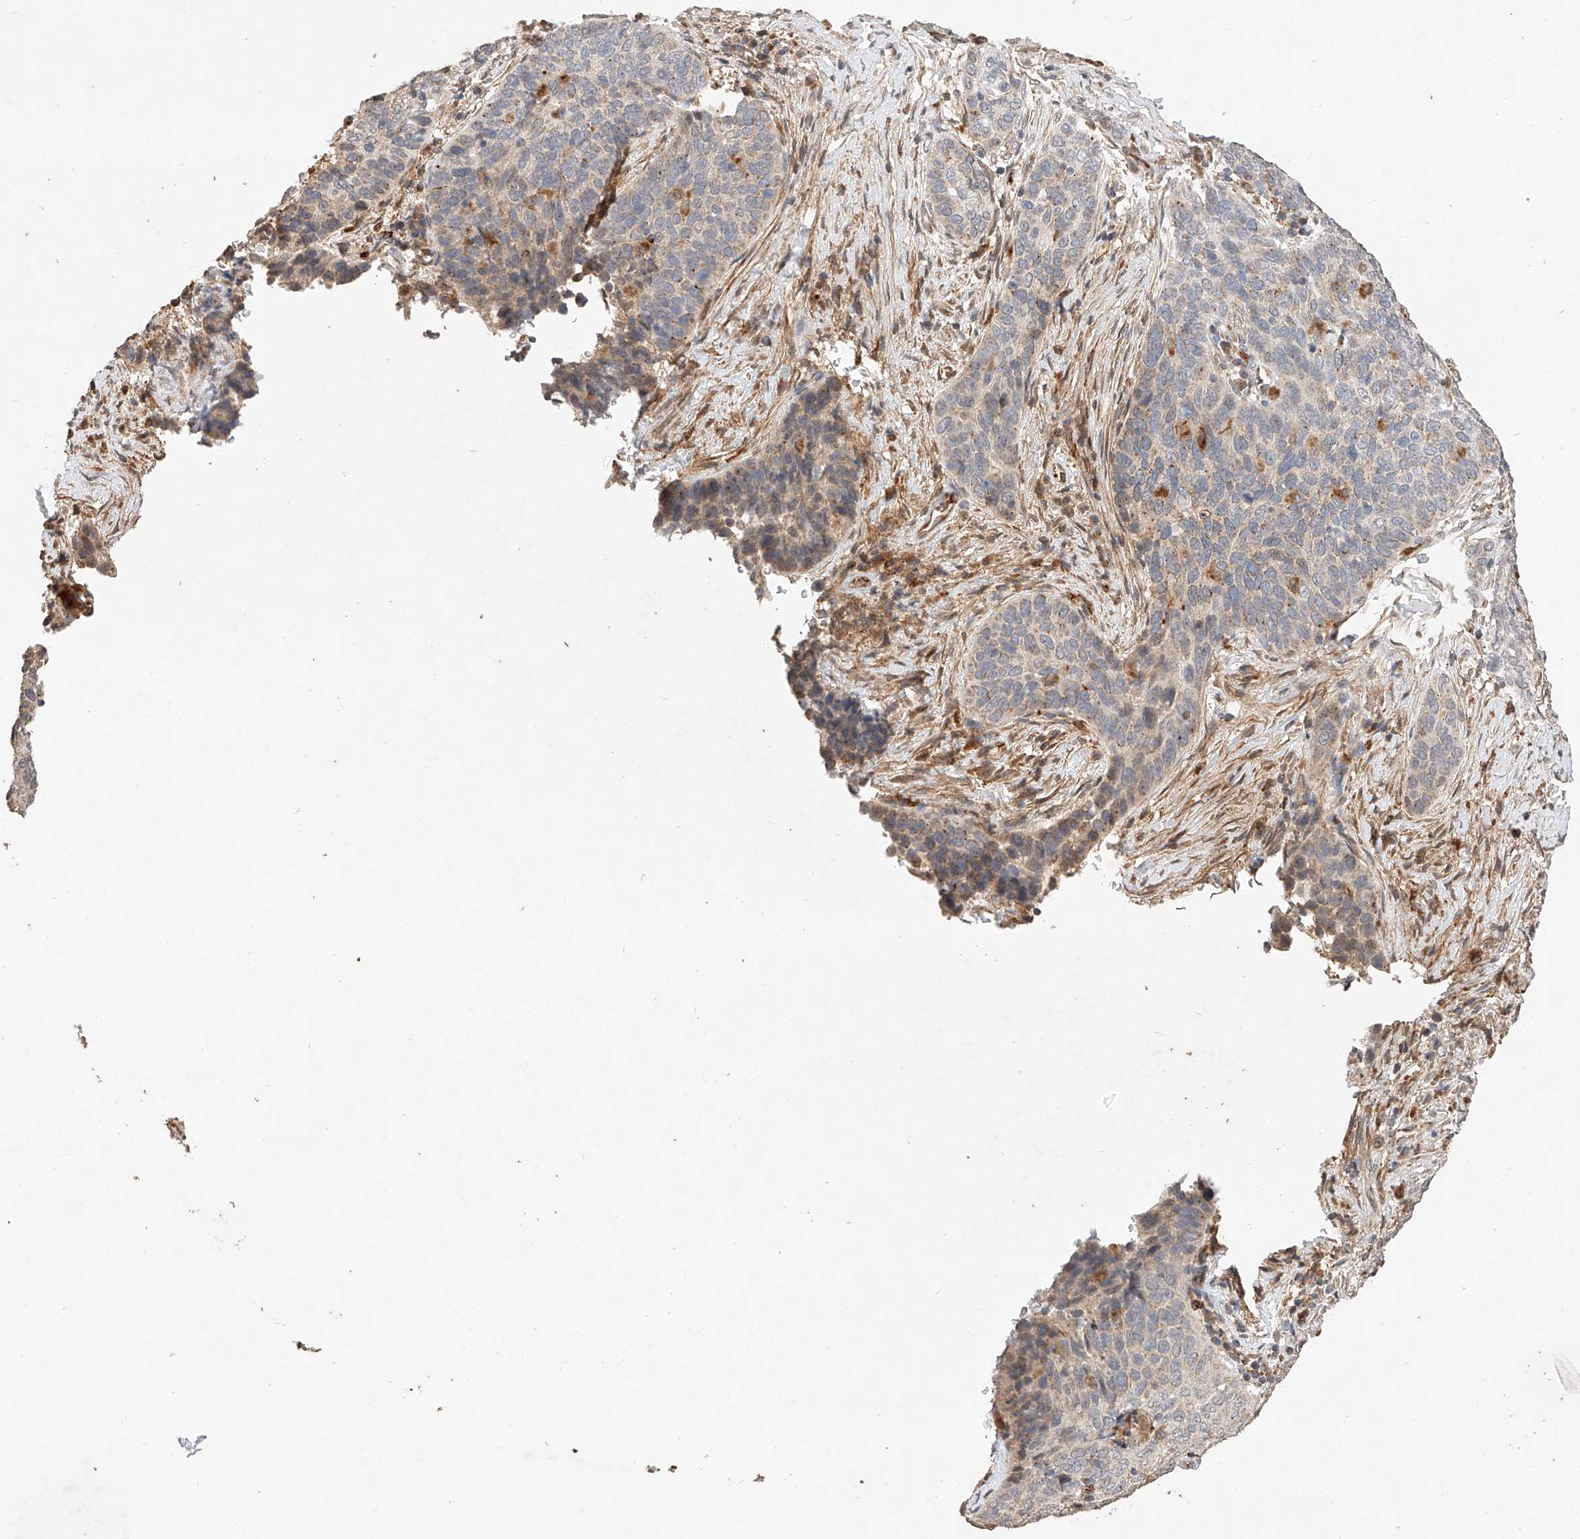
{"staining": {"intensity": "weak", "quantity": "<25%", "location": "cytoplasmic/membranous"}, "tissue": "cervical cancer", "cell_type": "Tumor cells", "image_type": "cancer", "snomed": [{"axis": "morphology", "description": "Squamous cell carcinoma, NOS"}, {"axis": "topography", "description": "Cervix"}], "caption": "Protein analysis of cervical cancer (squamous cell carcinoma) displays no significant staining in tumor cells. The staining was performed using DAB (3,3'-diaminobenzidine) to visualize the protein expression in brown, while the nuclei were stained in blue with hematoxylin (Magnification: 20x).", "gene": "SUSD6", "patient": {"sex": "female", "age": 60}}